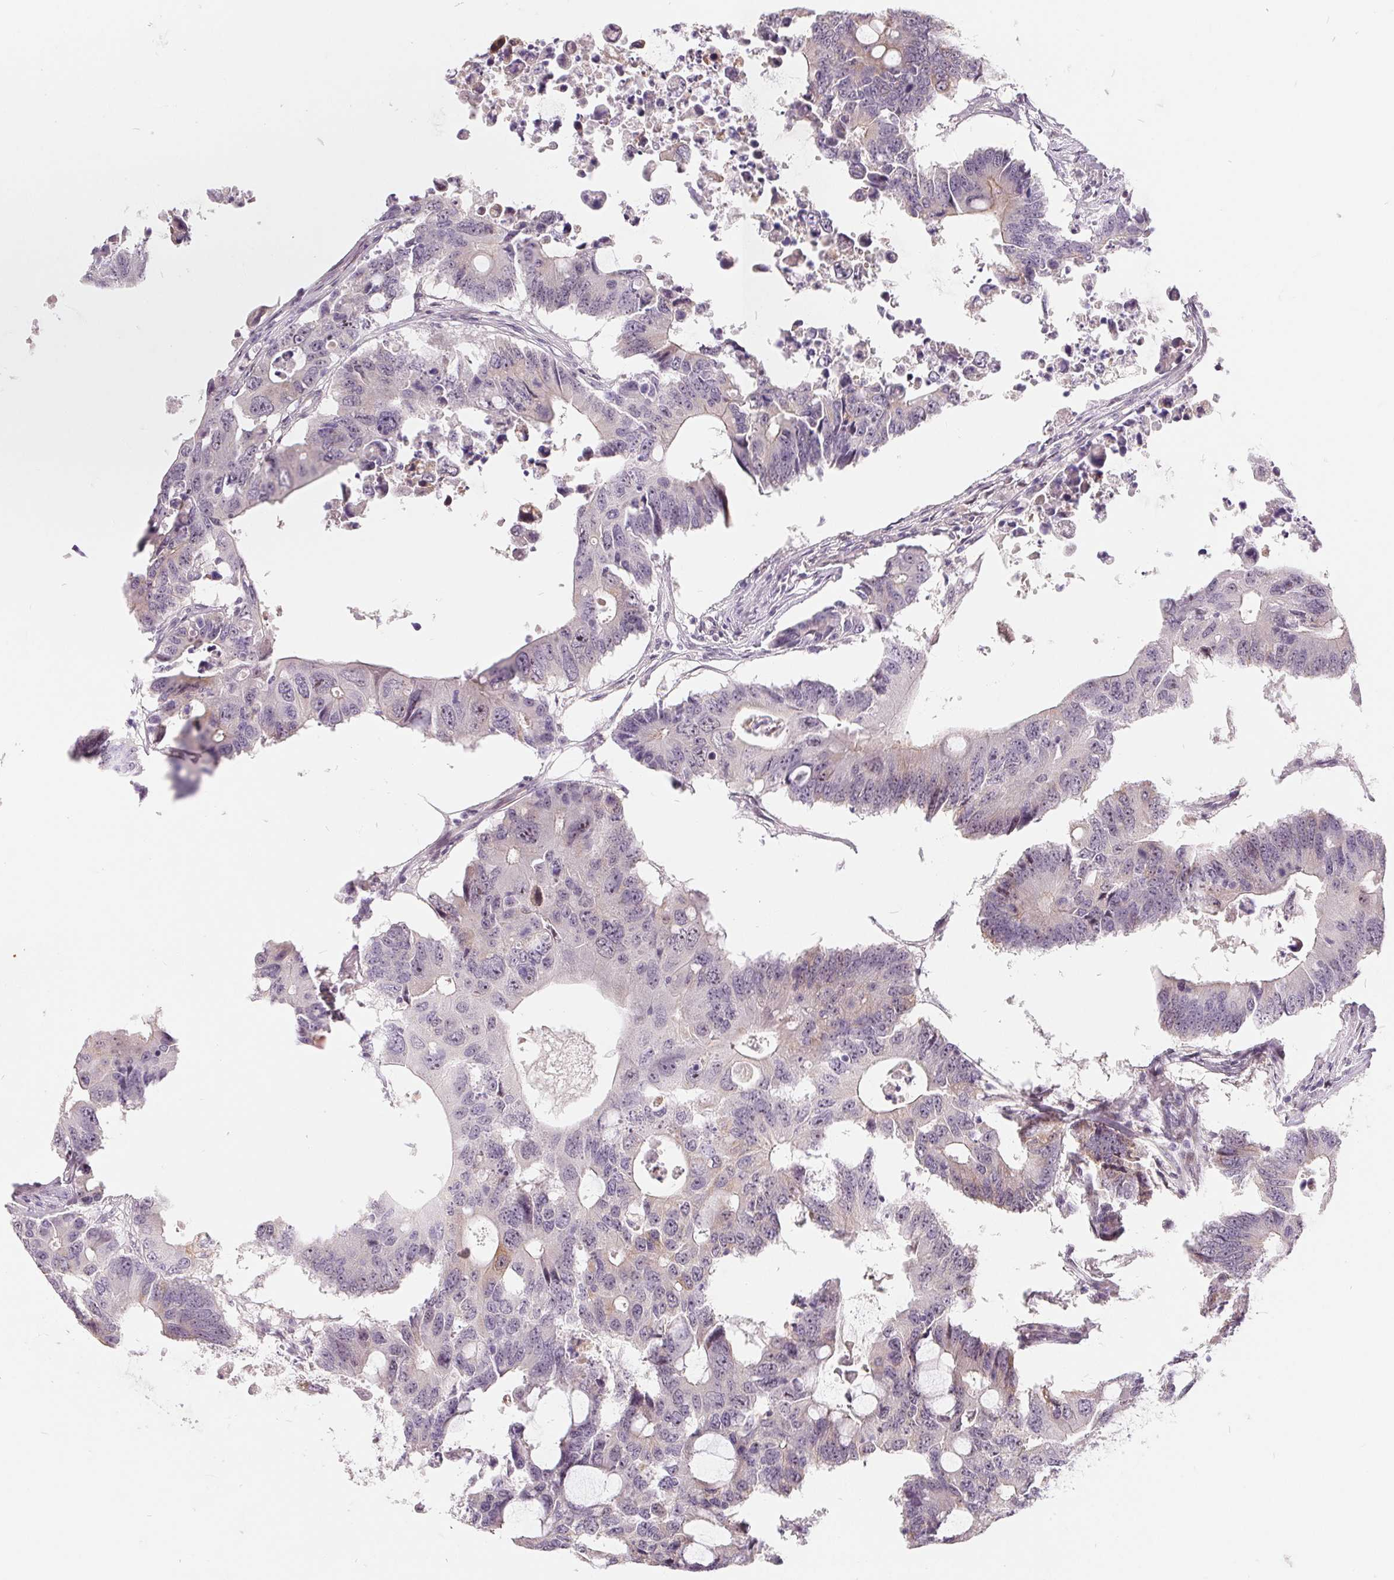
{"staining": {"intensity": "negative", "quantity": "none", "location": "none"}, "tissue": "colorectal cancer", "cell_type": "Tumor cells", "image_type": "cancer", "snomed": [{"axis": "morphology", "description": "Adenocarcinoma, NOS"}, {"axis": "topography", "description": "Colon"}], "caption": "This is an immunohistochemistry histopathology image of human colorectal cancer (adenocarcinoma). There is no positivity in tumor cells.", "gene": "NRG2", "patient": {"sex": "male", "age": 71}}